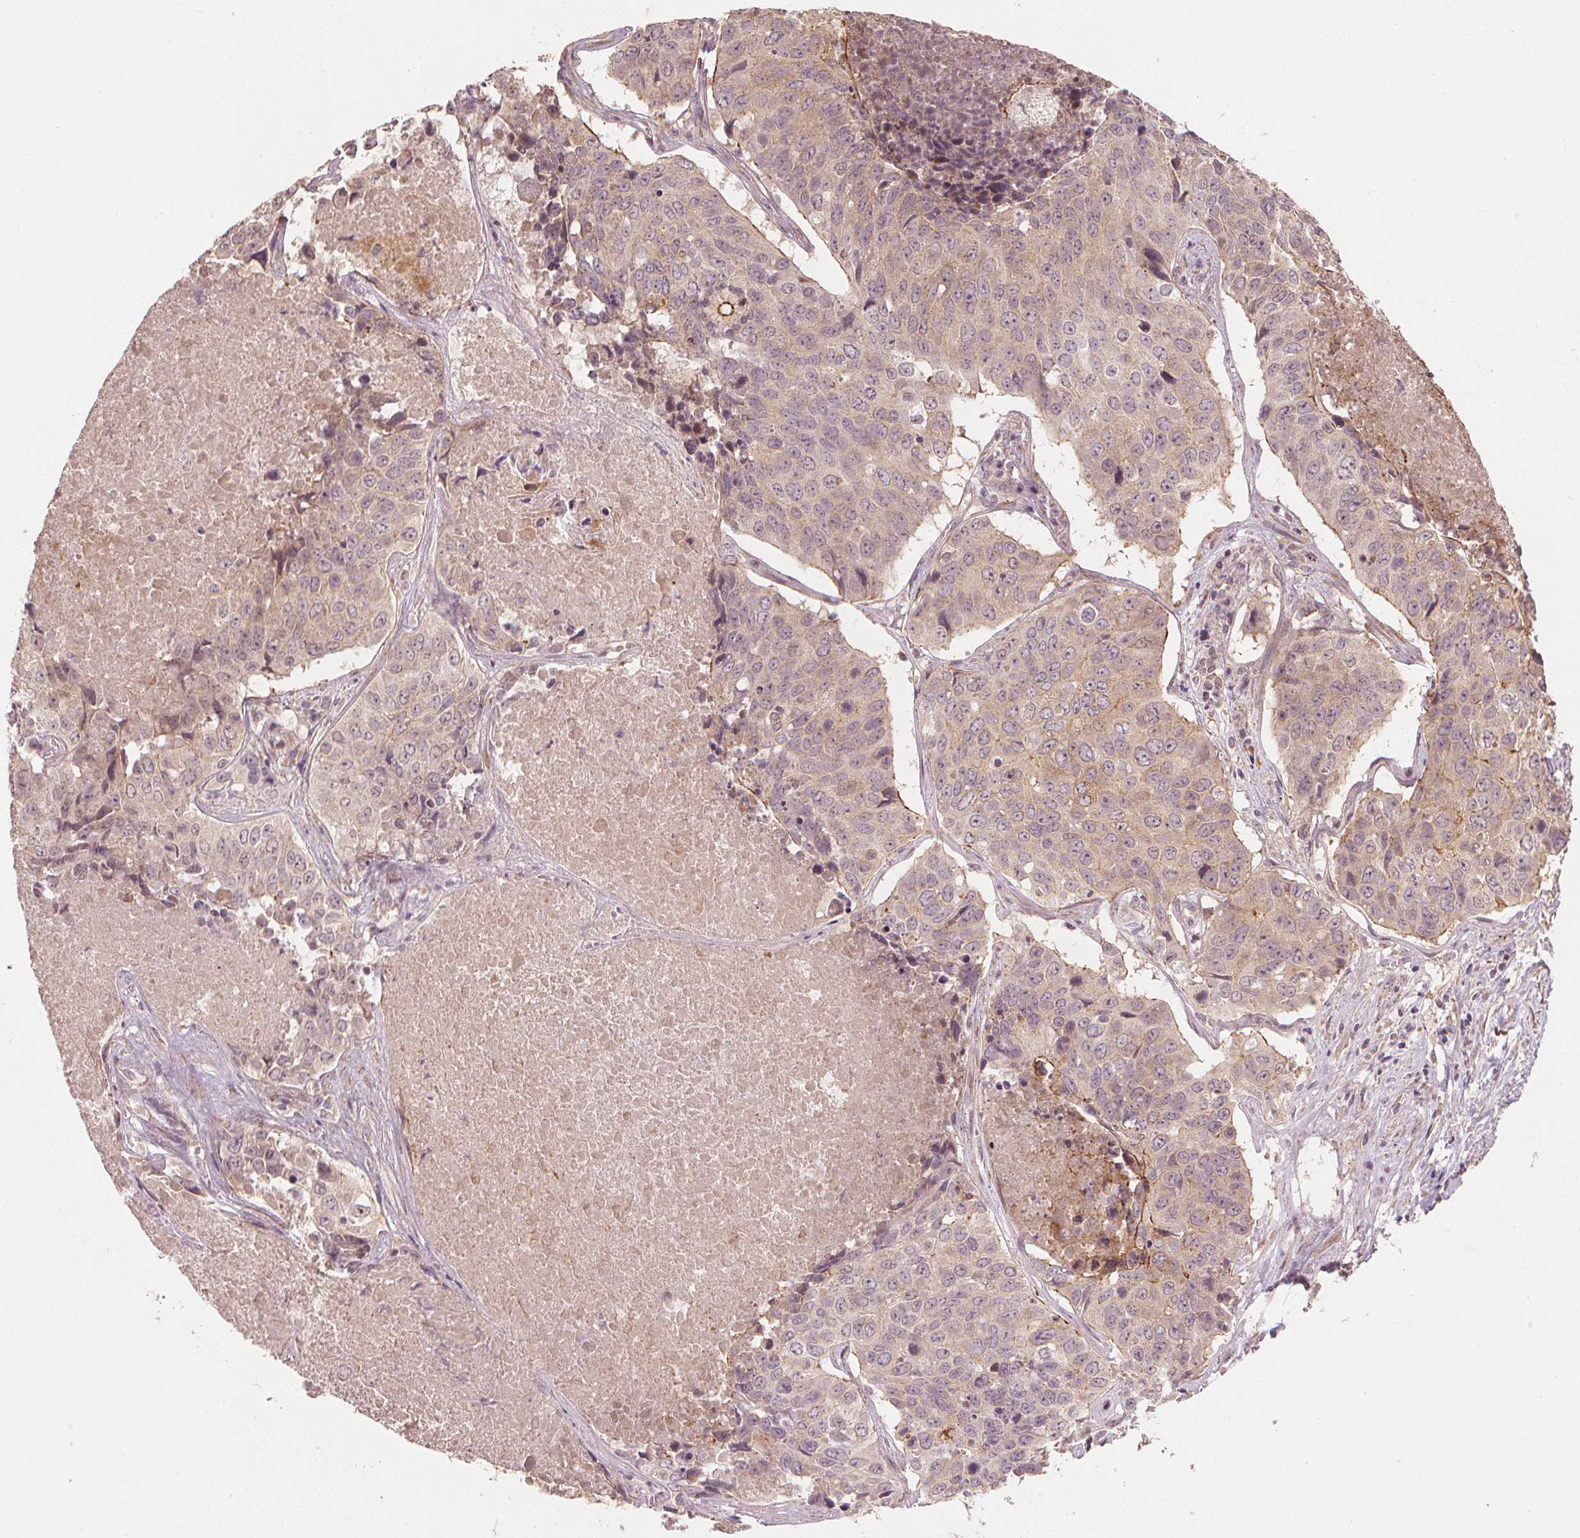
{"staining": {"intensity": "strong", "quantity": "<25%", "location": "cytoplasmic/membranous"}, "tissue": "lung cancer", "cell_type": "Tumor cells", "image_type": "cancer", "snomed": [{"axis": "morphology", "description": "Normal tissue, NOS"}, {"axis": "morphology", "description": "Squamous cell carcinoma, NOS"}, {"axis": "topography", "description": "Bronchus"}, {"axis": "topography", "description": "Lung"}], "caption": "A brown stain shows strong cytoplasmic/membranous staining of a protein in human squamous cell carcinoma (lung) tumor cells.", "gene": "CLBA1", "patient": {"sex": "male", "age": 64}}